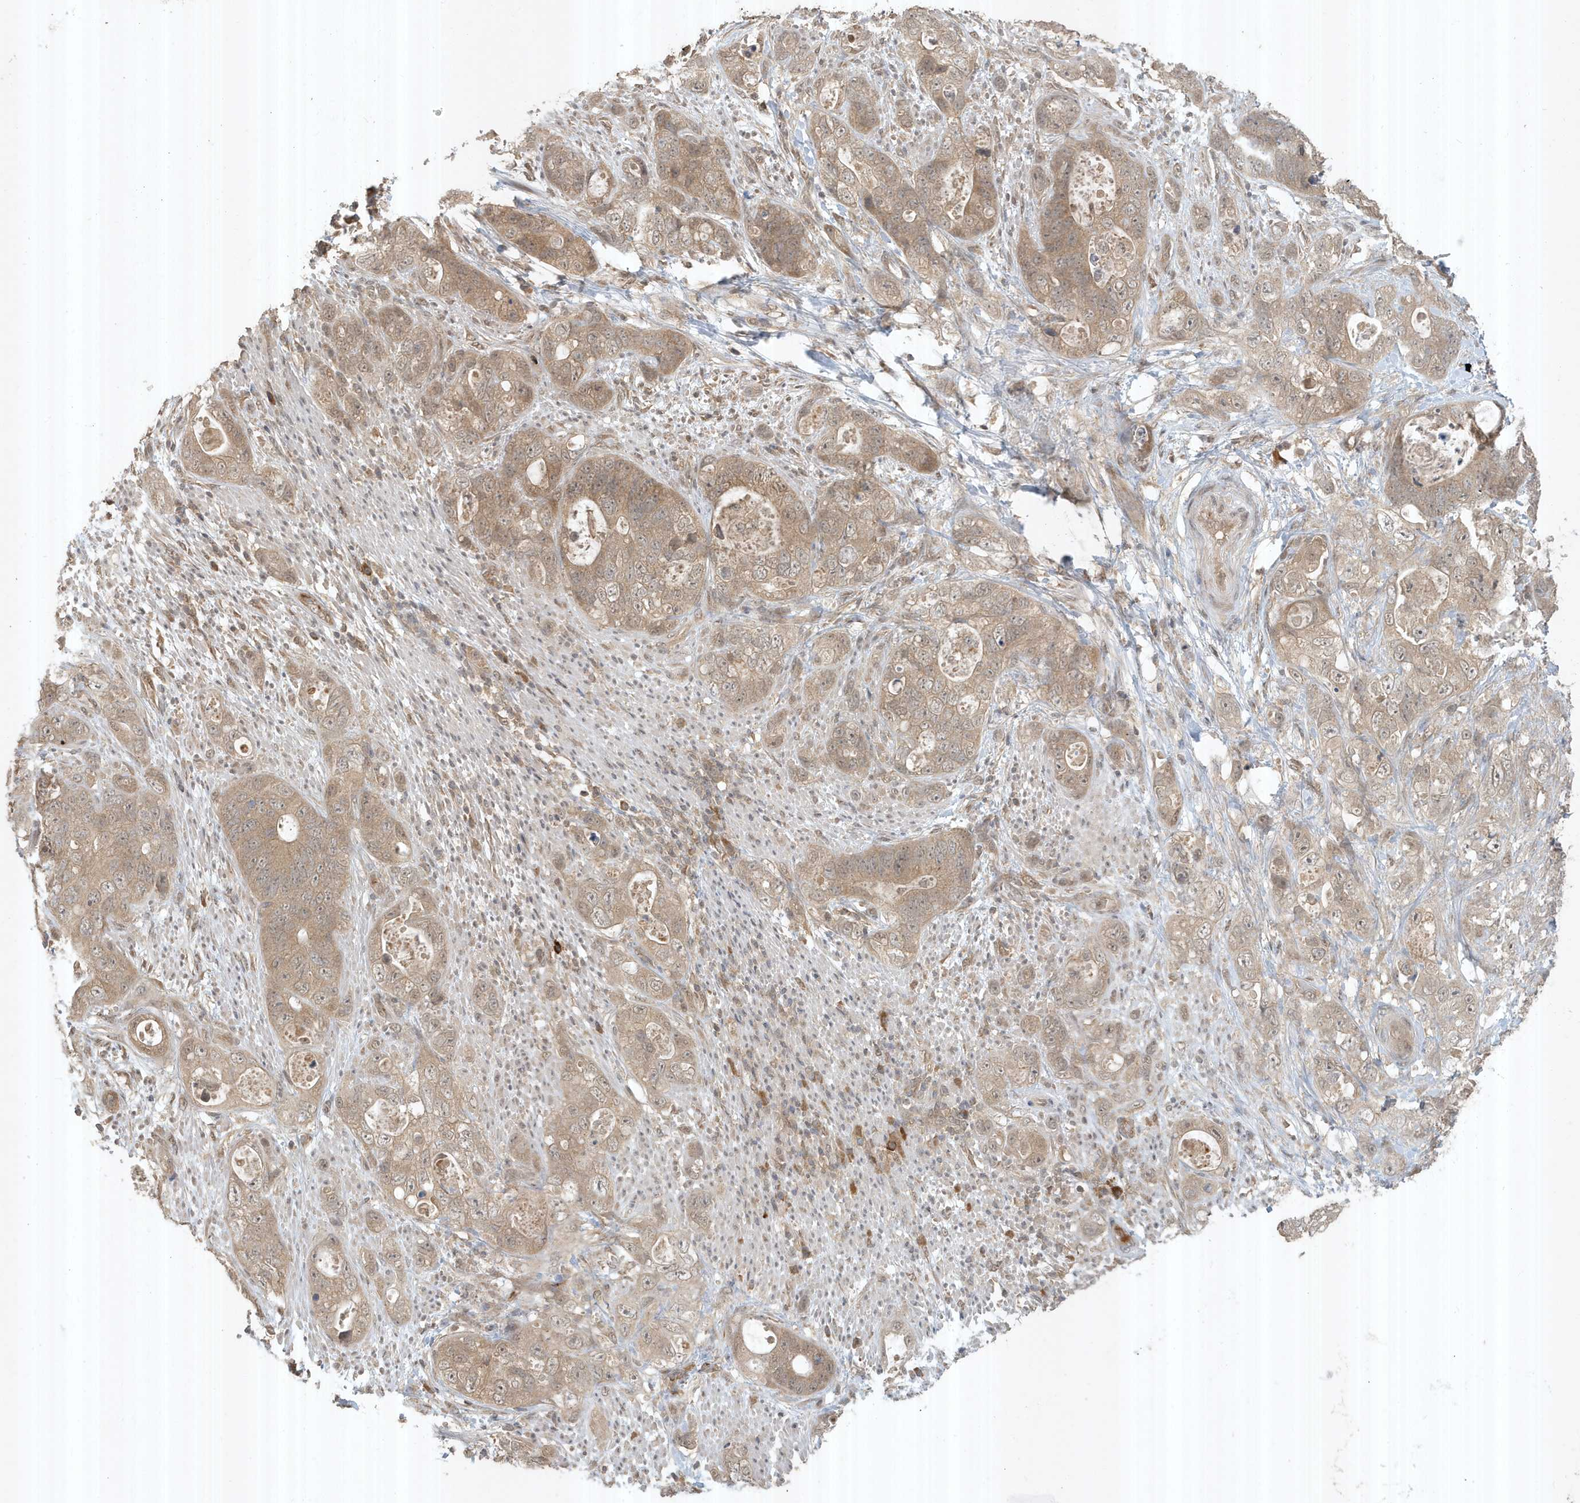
{"staining": {"intensity": "weak", "quantity": ">75%", "location": "cytoplasmic/membranous"}, "tissue": "stomach cancer", "cell_type": "Tumor cells", "image_type": "cancer", "snomed": [{"axis": "morphology", "description": "Adenocarcinoma, NOS"}, {"axis": "topography", "description": "Stomach"}], "caption": "Adenocarcinoma (stomach) stained for a protein (brown) demonstrates weak cytoplasmic/membranous positive expression in about >75% of tumor cells.", "gene": "ABCB9", "patient": {"sex": "female", "age": 89}}